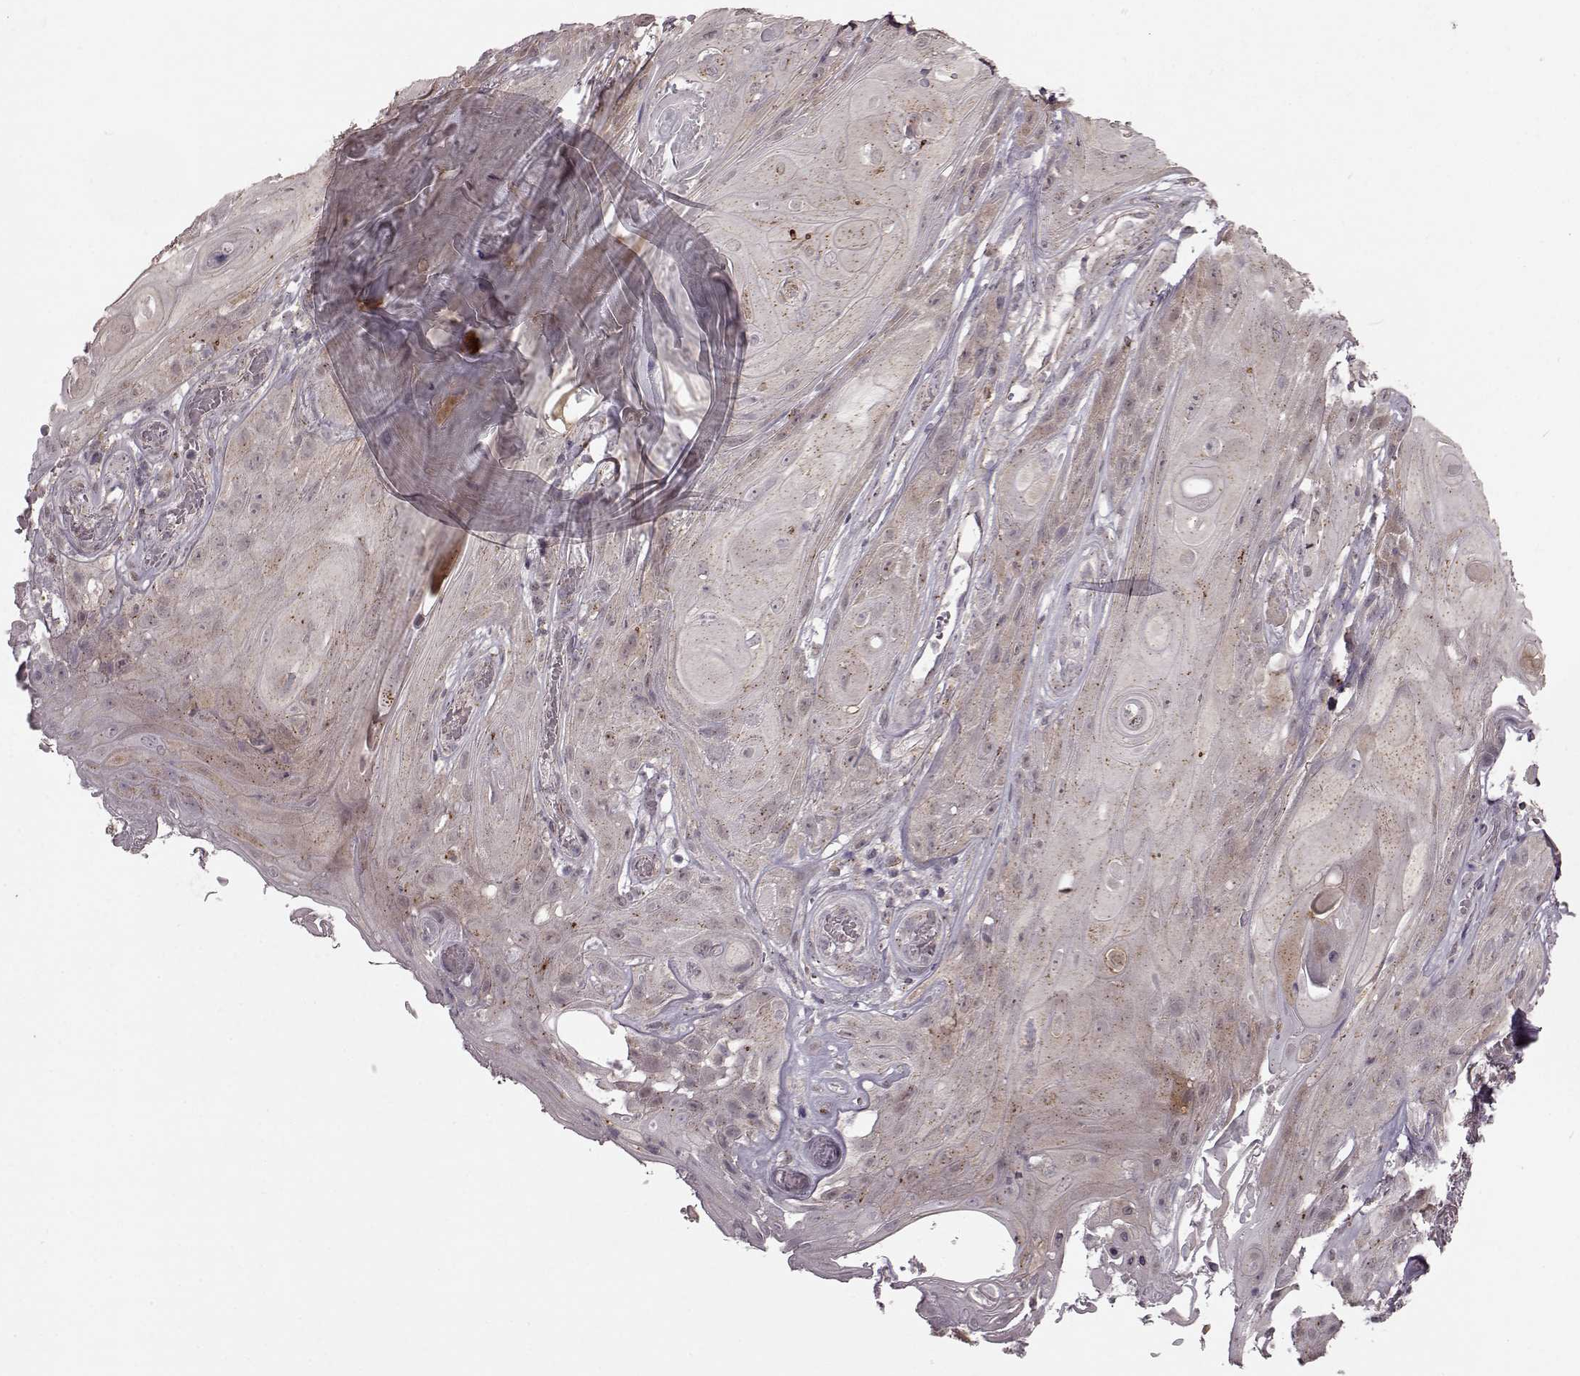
{"staining": {"intensity": "weak", "quantity": "<25%", "location": "cytoplasmic/membranous"}, "tissue": "skin cancer", "cell_type": "Tumor cells", "image_type": "cancer", "snomed": [{"axis": "morphology", "description": "Squamous cell carcinoma, NOS"}, {"axis": "topography", "description": "Skin"}], "caption": "Tumor cells show no significant protein expression in squamous cell carcinoma (skin). (DAB (3,3'-diaminobenzidine) IHC visualized using brightfield microscopy, high magnification).", "gene": "GSS", "patient": {"sex": "male", "age": 62}}